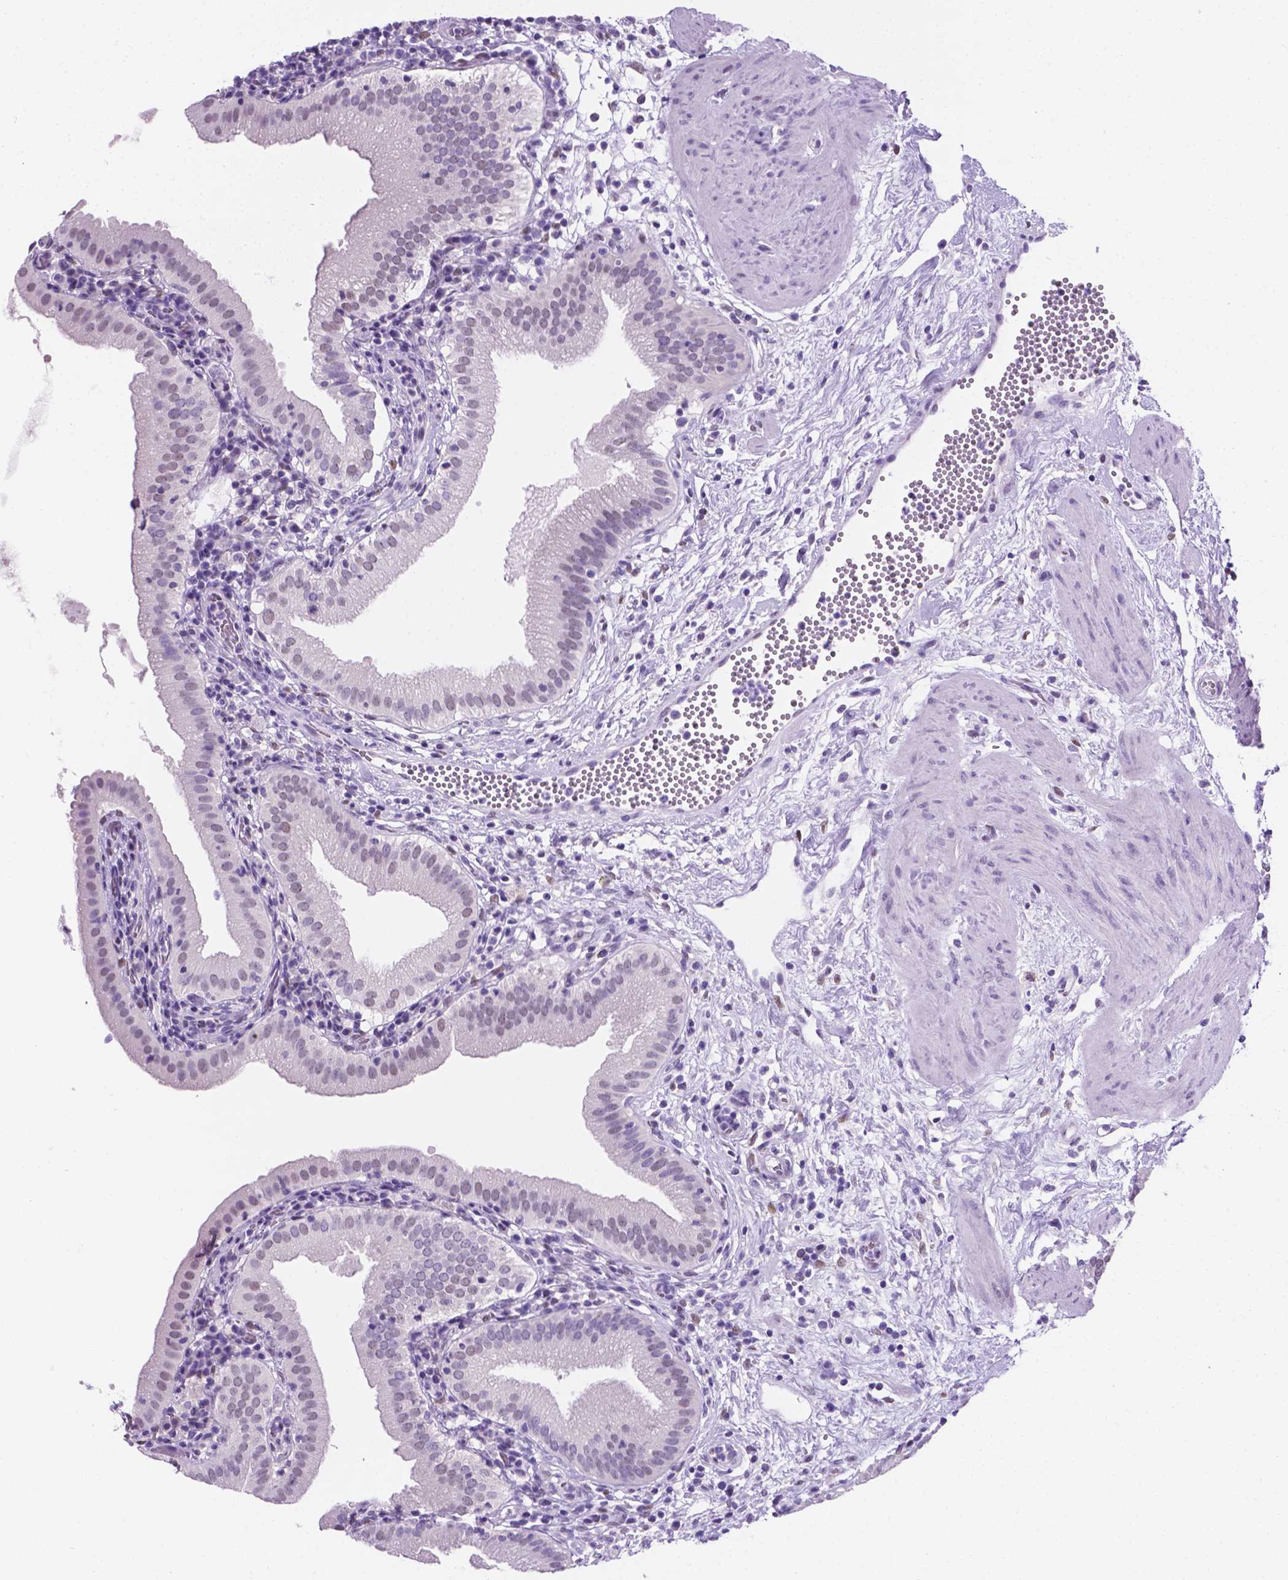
{"staining": {"intensity": "negative", "quantity": "none", "location": "none"}, "tissue": "gallbladder", "cell_type": "Glandular cells", "image_type": "normal", "snomed": [{"axis": "morphology", "description": "Normal tissue, NOS"}, {"axis": "topography", "description": "Gallbladder"}], "caption": "Normal gallbladder was stained to show a protein in brown. There is no significant expression in glandular cells. The staining was performed using DAB to visualize the protein expression in brown, while the nuclei were stained in blue with hematoxylin (Magnification: 20x).", "gene": "TMEM210", "patient": {"sex": "female", "age": 65}}